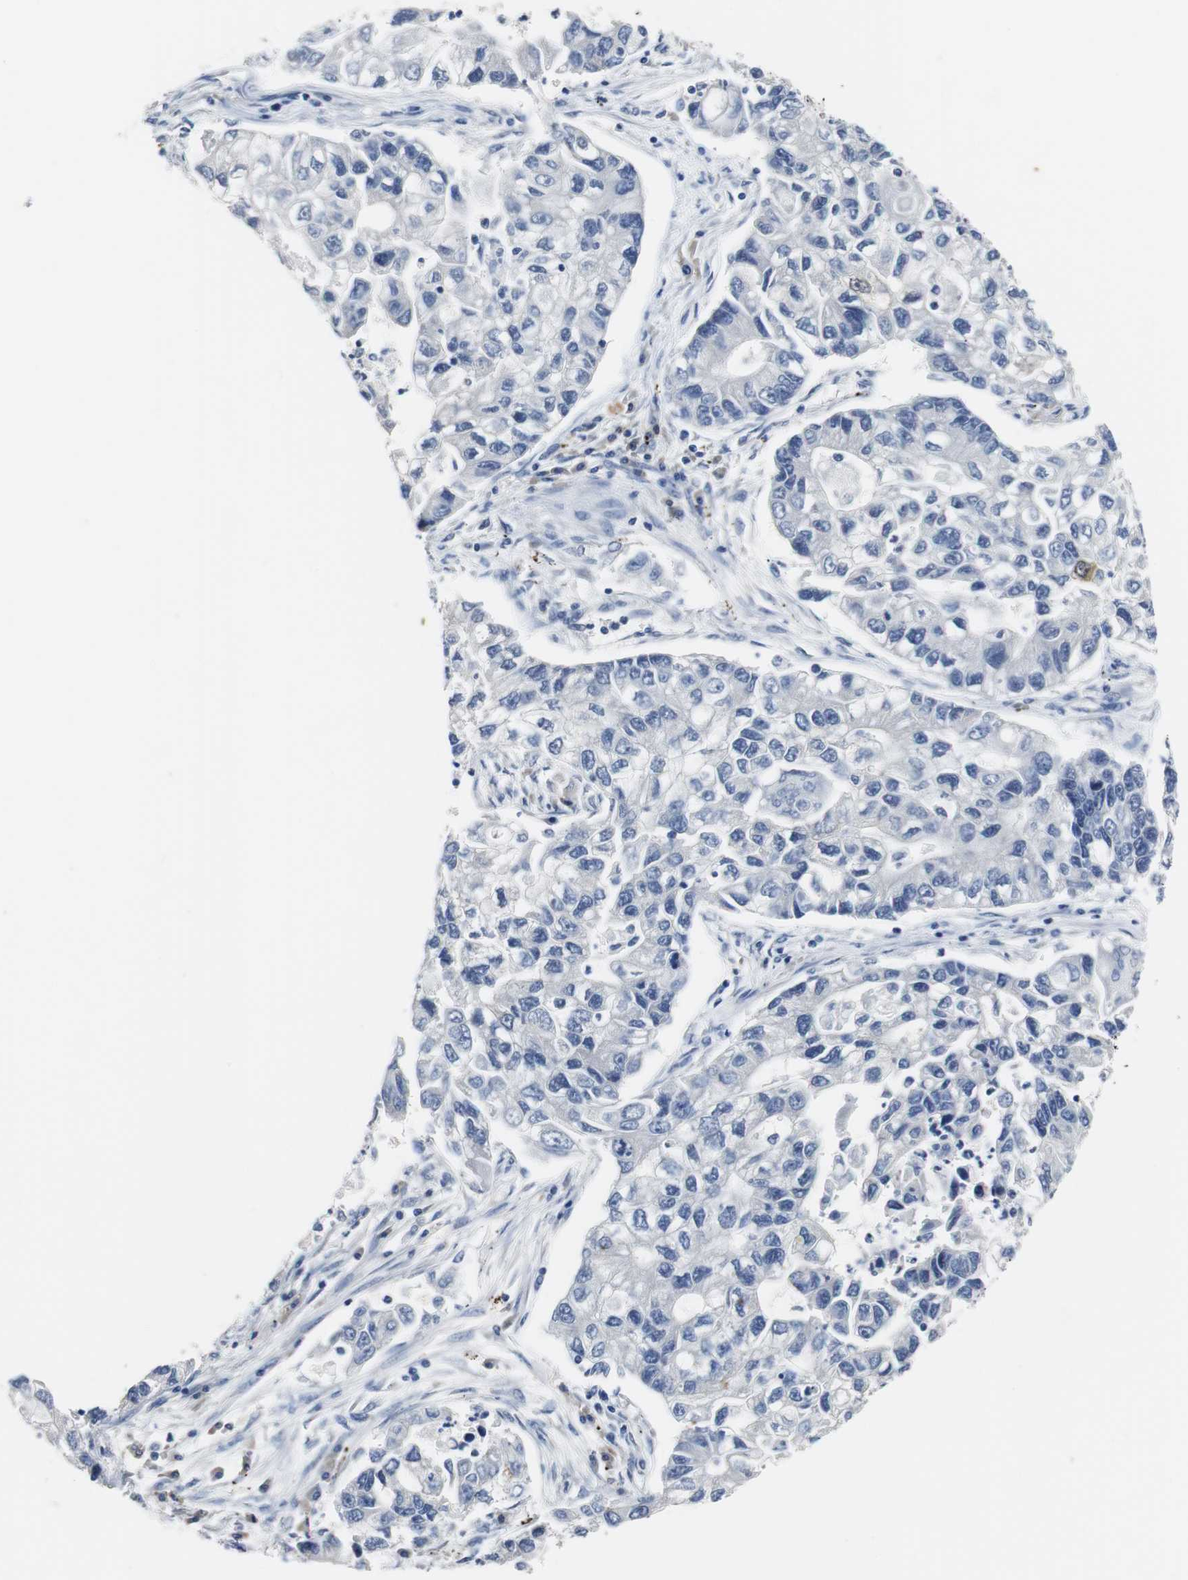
{"staining": {"intensity": "negative", "quantity": "none", "location": "none"}, "tissue": "lung cancer", "cell_type": "Tumor cells", "image_type": "cancer", "snomed": [{"axis": "morphology", "description": "Adenocarcinoma, NOS"}, {"axis": "topography", "description": "Lung"}], "caption": "Immunohistochemistry of human adenocarcinoma (lung) displays no positivity in tumor cells. The staining was performed using DAB (3,3'-diaminobenzidine) to visualize the protein expression in brown, while the nuclei were stained in blue with hematoxylin (Magnification: 20x).", "gene": "PCK1", "patient": {"sex": "female", "age": 51}}